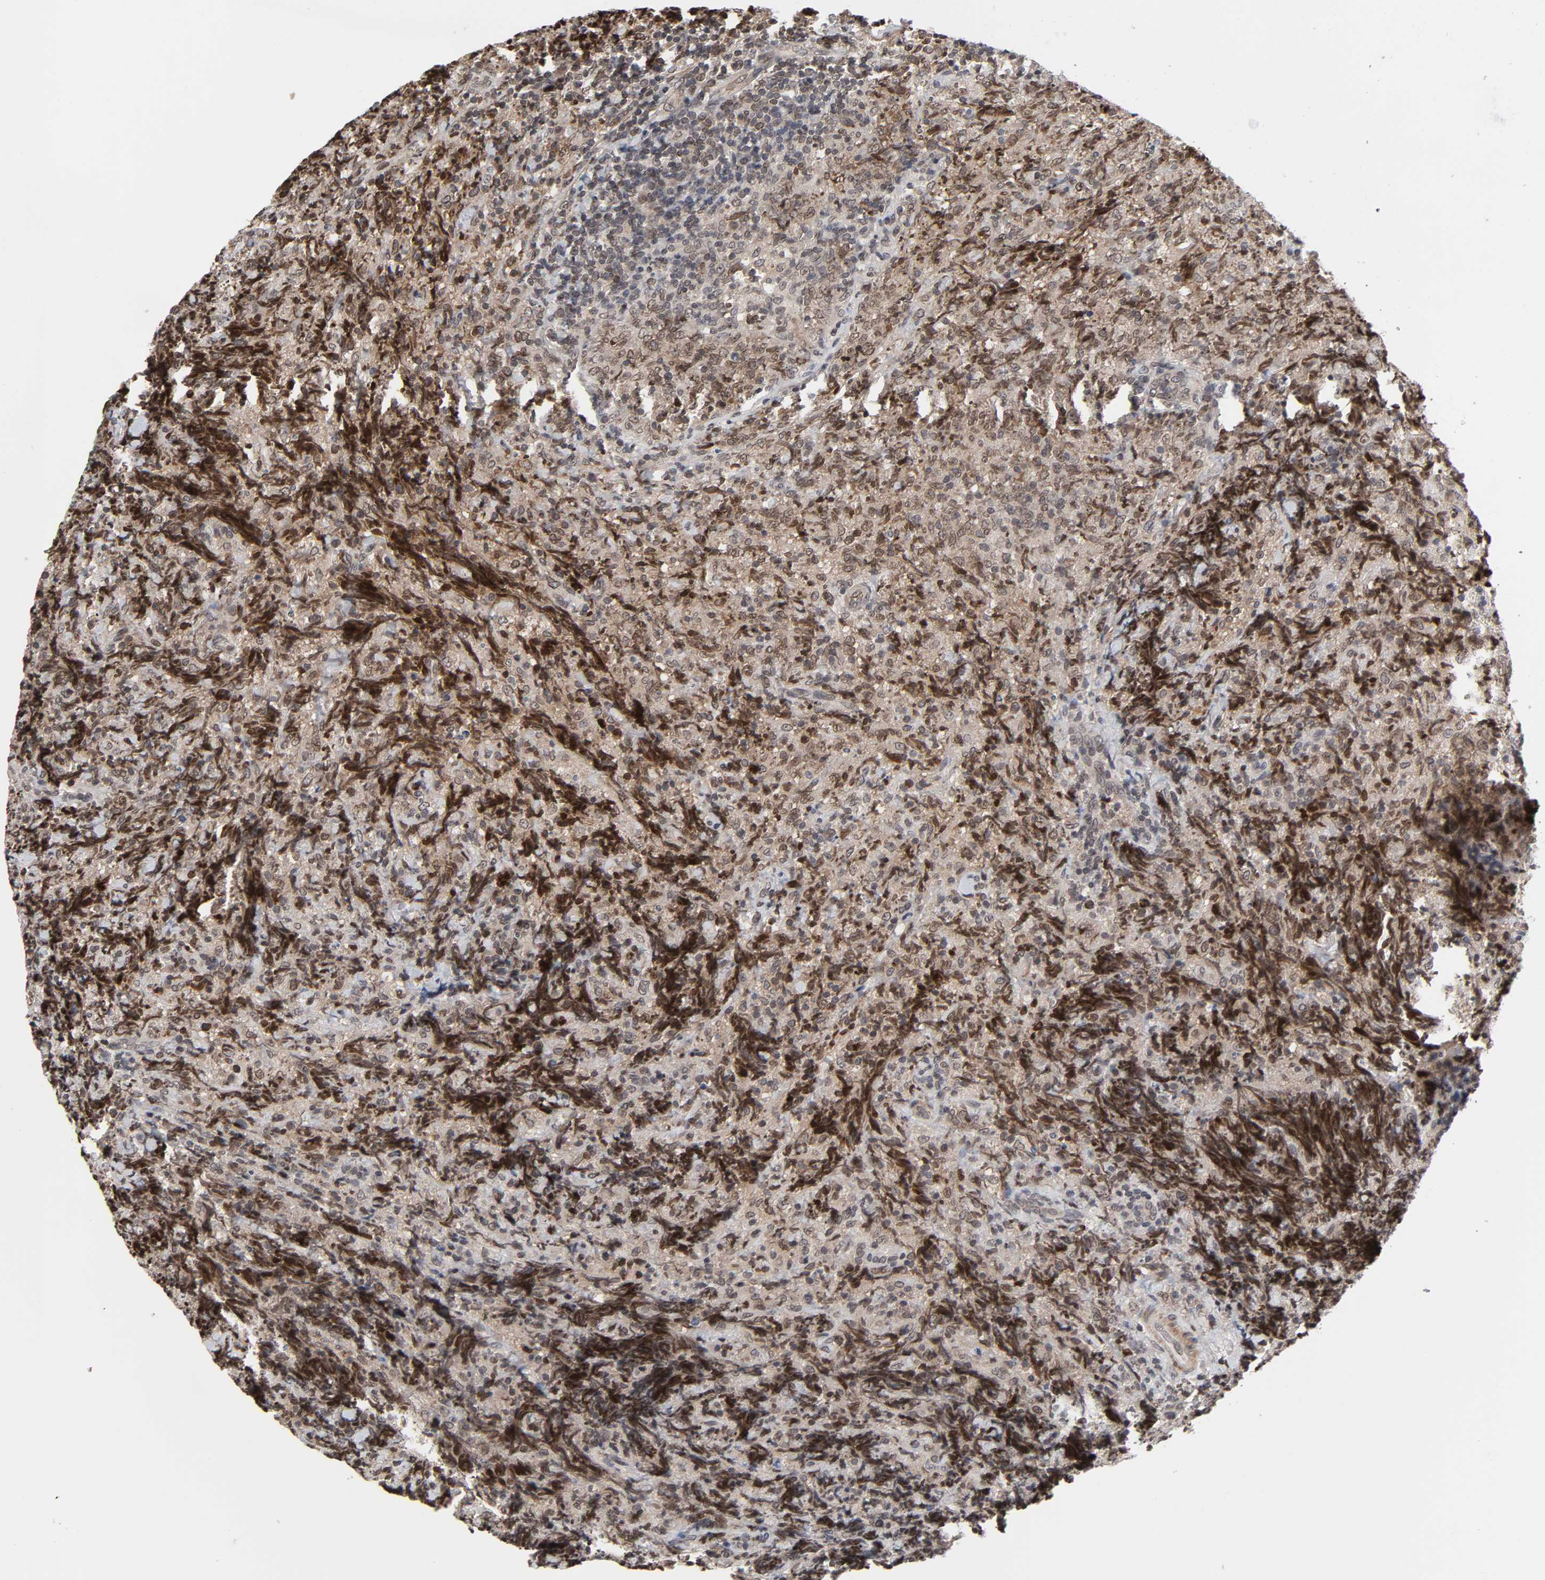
{"staining": {"intensity": "strong", "quantity": ">75%", "location": "cytoplasmic/membranous,nuclear"}, "tissue": "lymphoma", "cell_type": "Tumor cells", "image_type": "cancer", "snomed": [{"axis": "morphology", "description": "Malignant lymphoma, non-Hodgkin's type, High grade"}, {"axis": "topography", "description": "Tonsil"}], "caption": "Immunohistochemistry (IHC) of human lymphoma displays high levels of strong cytoplasmic/membranous and nuclear expression in about >75% of tumor cells.", "gene": "CPN2", "patient": {"sex": "female", "age": 36}}